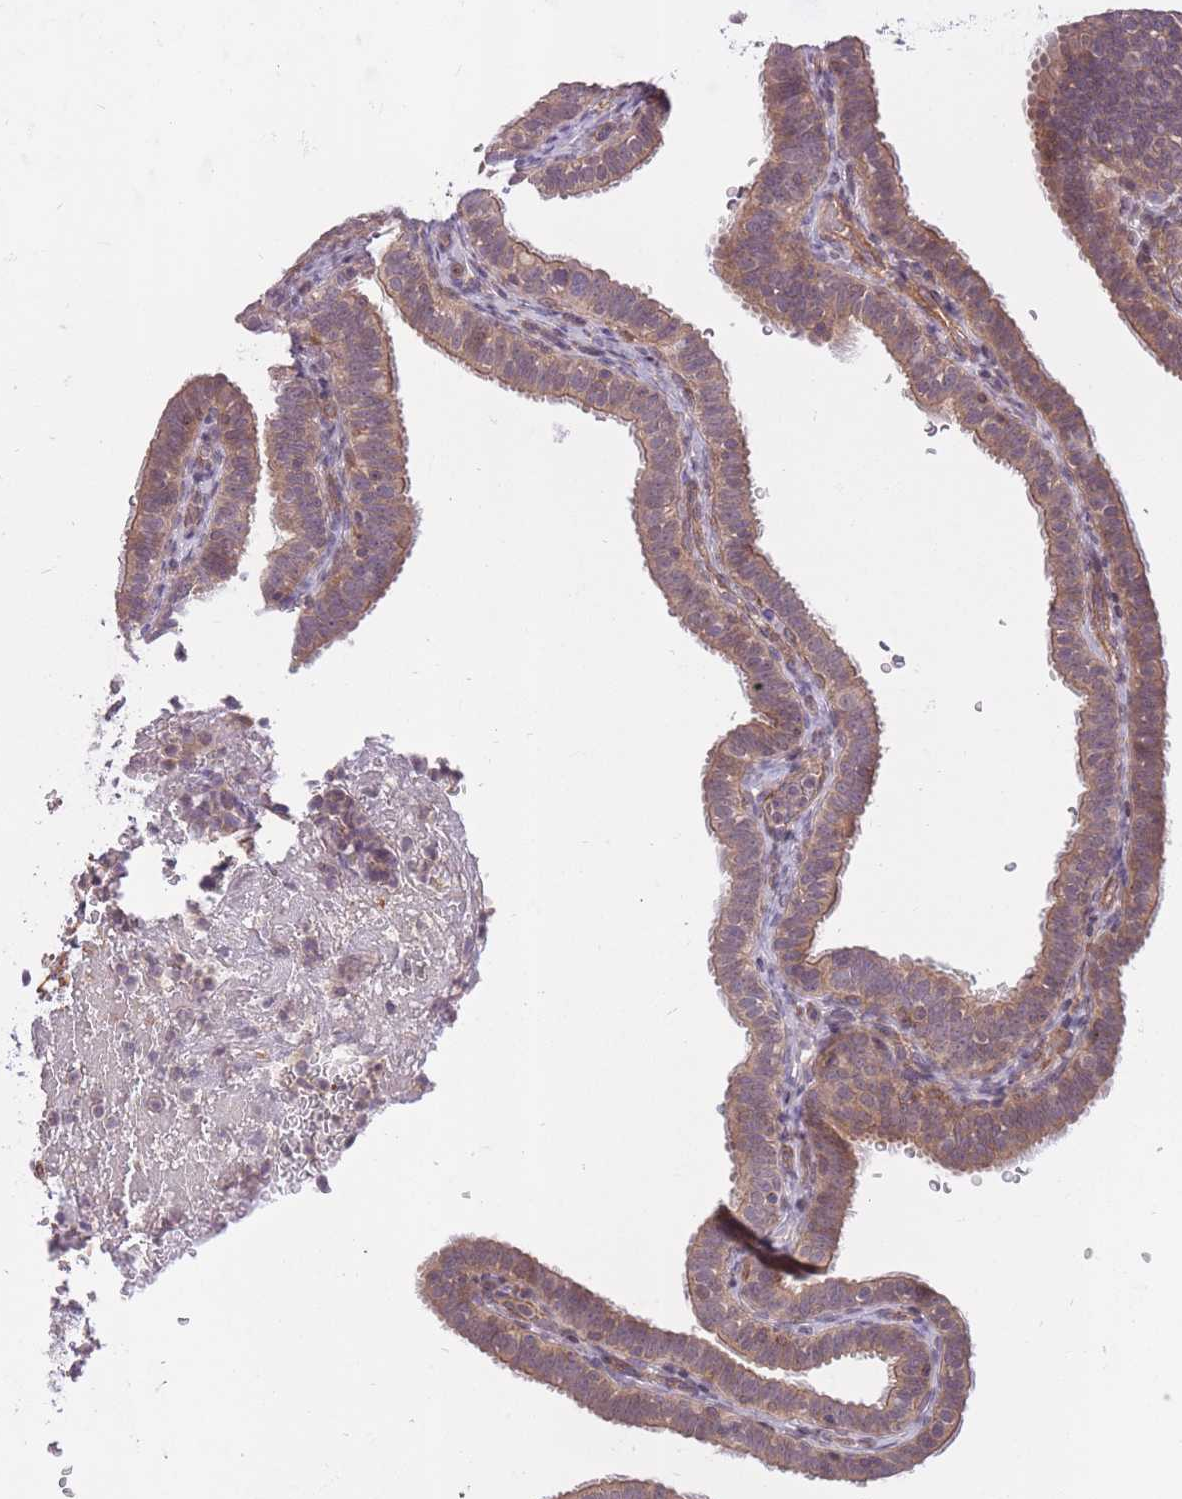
{"staining": {"intensity": "weak", "quantity": "25%-75%", "location": "cytoplasmic/membranous"}, "tissue": "fallopian tube", "cell_type": "Glandular cells", "image_type": "normal", "snomed": [{"axis": "morphology", "description": "Normal tissue, NOS"}, {"axis": "topography", "description": "Fallopian tube"}], "caption": "Protein staining of benign fallopian tube displays weak cytoplasmic/membranous staining in approximately 25%-75% of glandular cells.", "gene": "FUT3", "patient": {"sex": "female", "age": 41}}